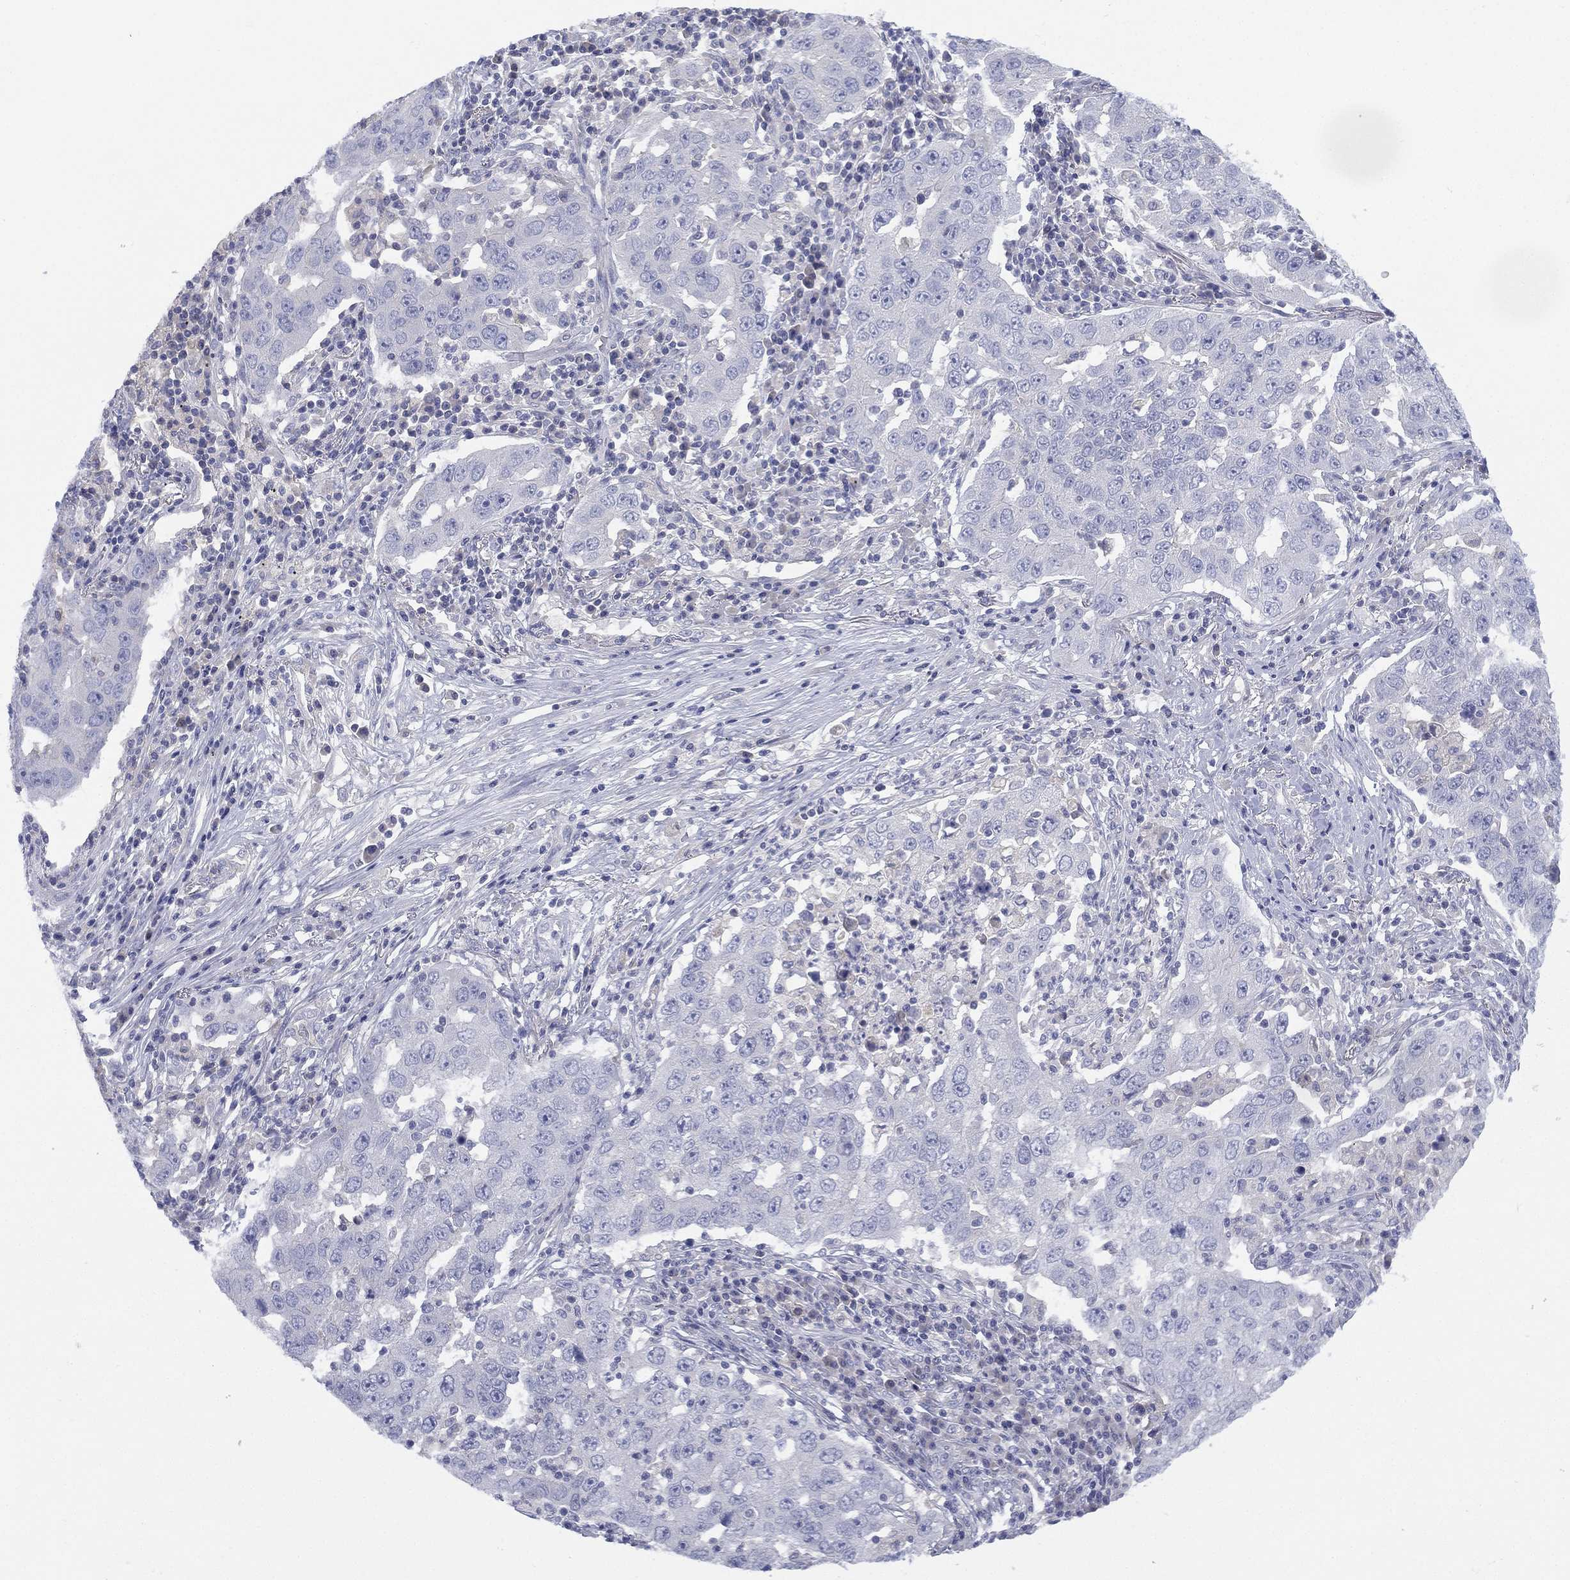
{"staining": {"intensity": "negative", "quantity": "none", "location": "none"}, "tissue": "lung cancer", "cell_type": "Tumor cells", "image_type": "cancer", "snomed": [{"axis": "morphology", "description": "Adenocarcinoma, NOS"}, {"axis": "topography", "description": "Lung"}], "caption": "This is a image of IHC staining of lung cancer (adenocarcinoma), which shows no staining in tumor cells.", "gene": "CYP2D6", "patient": {"sex": "male", "age": 73}}